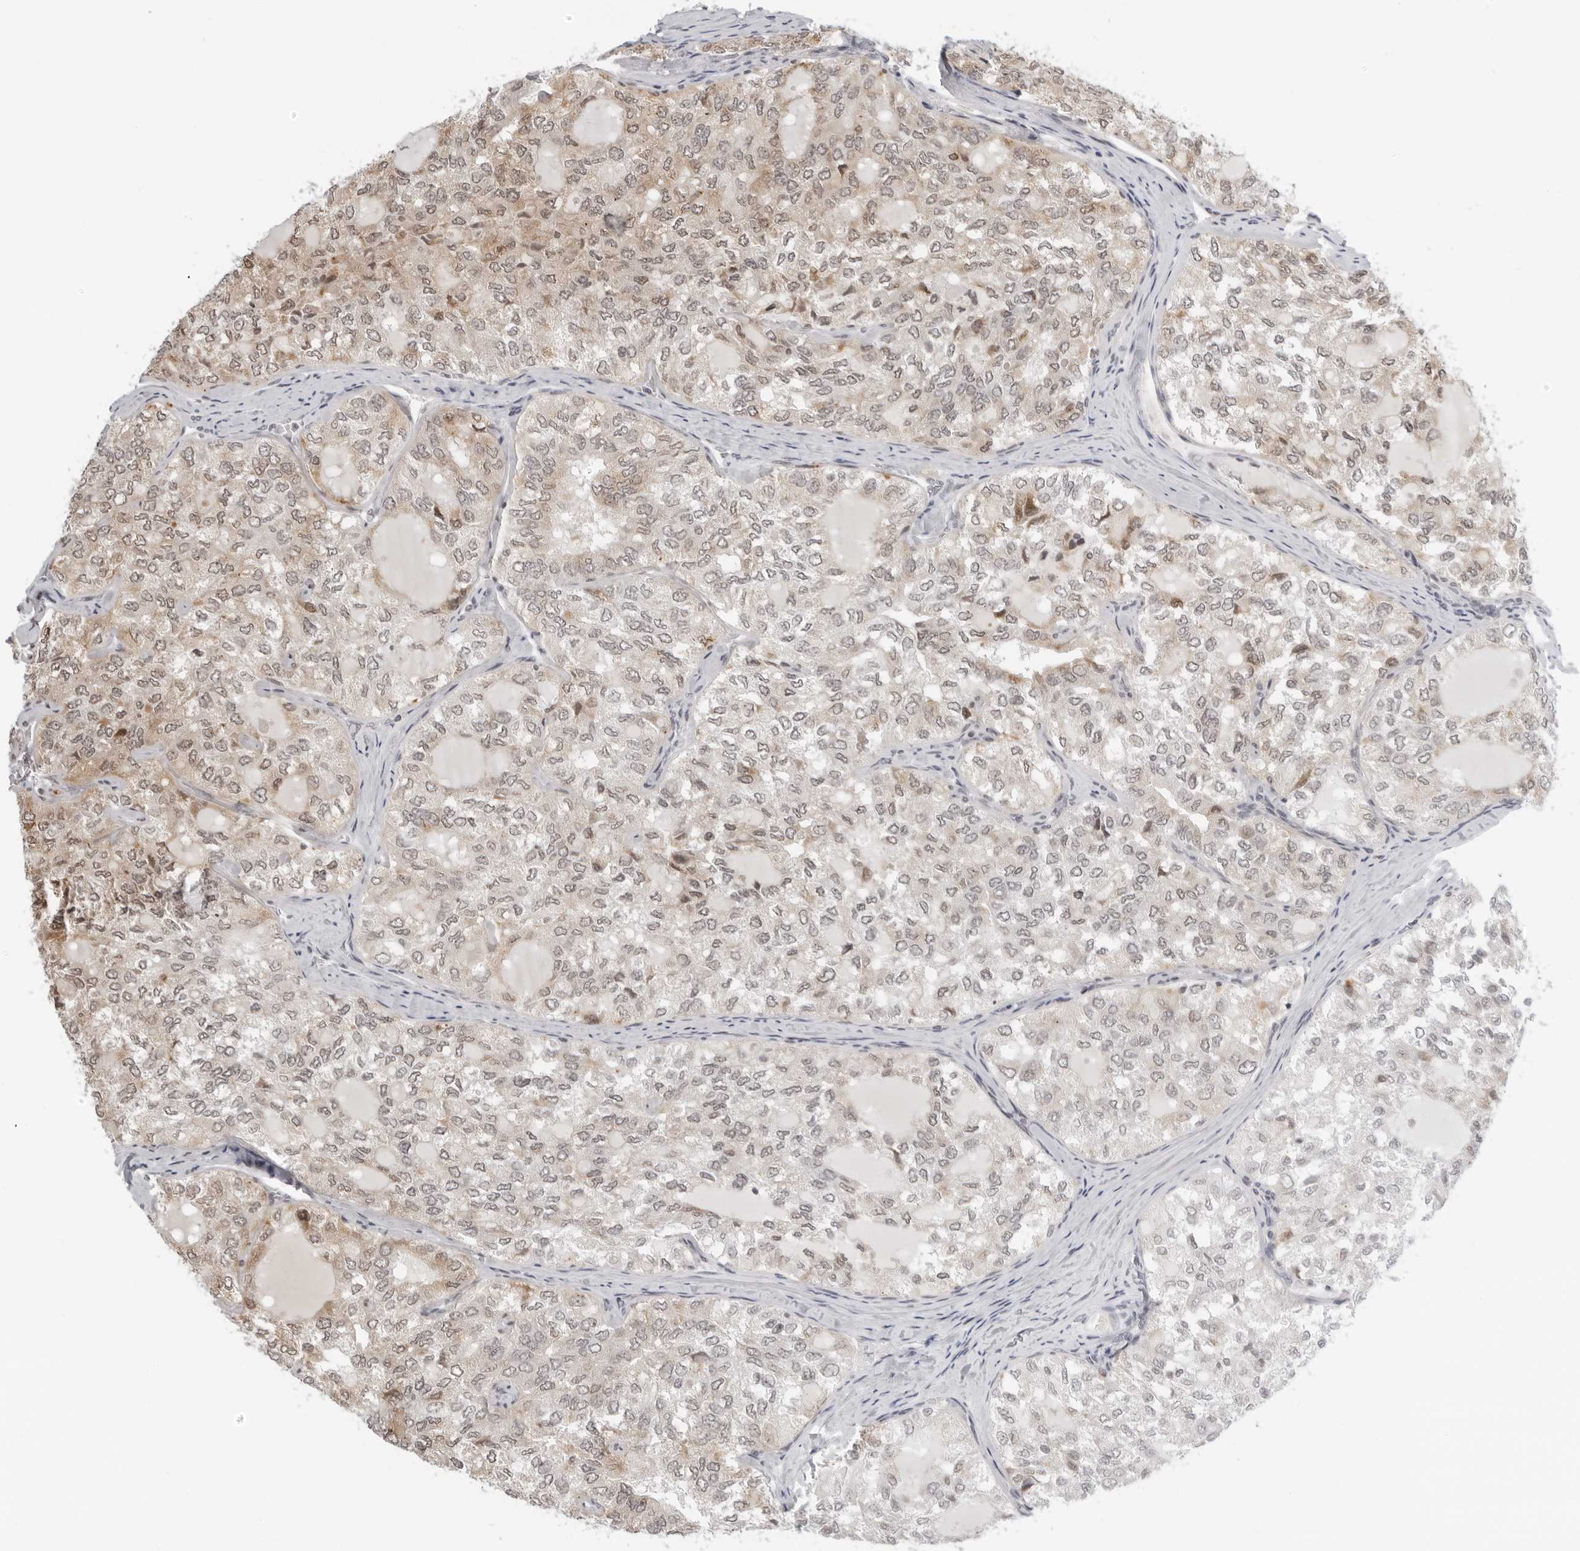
{"staining": {"intensity": "moderate", "quantity": "<25%", "location": "nuclear"}, "tissue": "thyroid cancer", "cell_type": "Tumor cells", "image_type": "cancer", "snomed": [{"axis": "morphology", "description": "Follicular adenoma carcinoma, NOS"}, {"axis": "topography", "description": "Thyroid gland"}], "caption": "Human thyroid cancer stained for a protein (brown) reveals moderate nuclear positive positivity in about <25% of tumor cells.", "gene": "MSH6", "patient": {"sex": "male", "age": 75}}